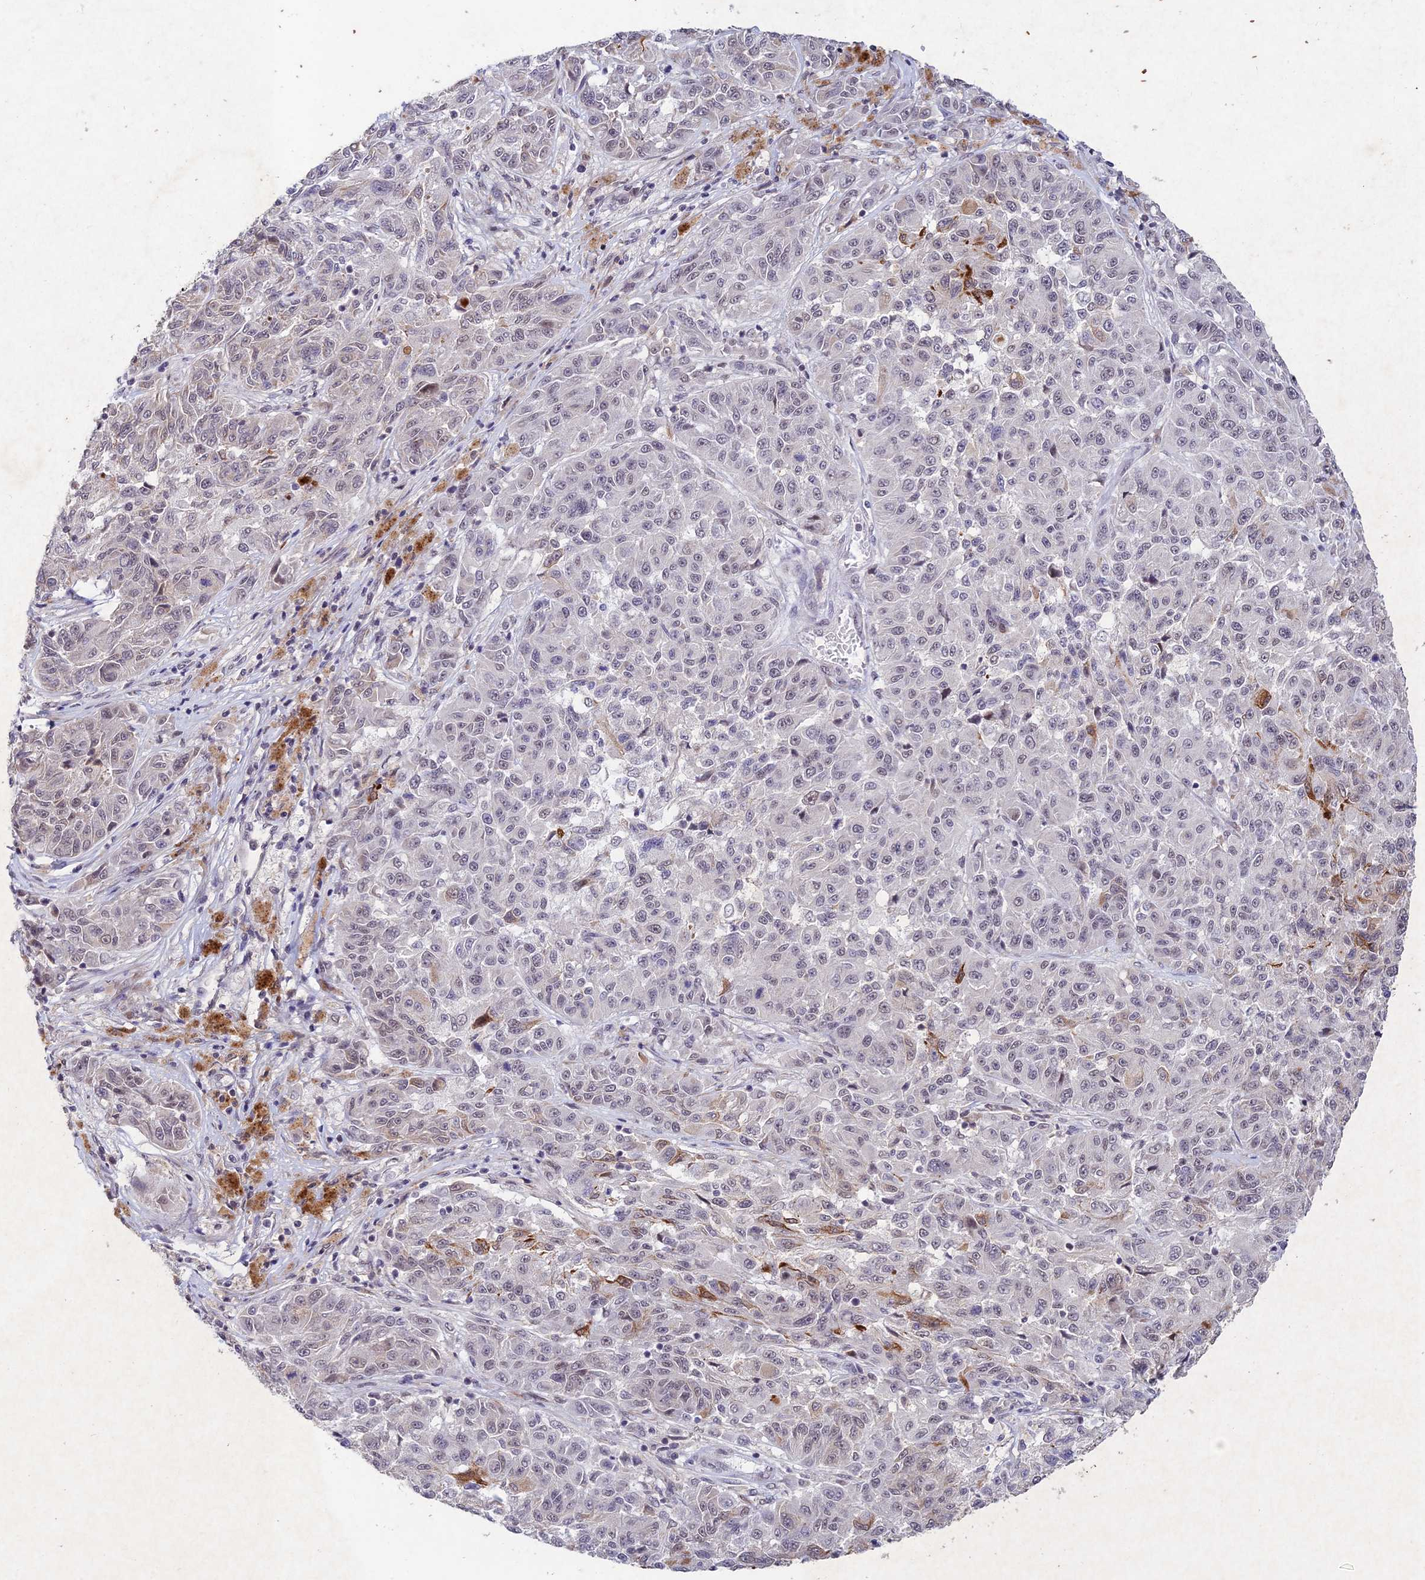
{"staining": {"intensity": "negative", "quantity": "none", "location": "none"}, "tissue": "melanoma", "cell_type": "Tumor cells", "image_type": "cancer", "snomed": [{"axis": "morphology", "description": "Malignant melanoma, NOS"}, {"axis": "topography", "description": "Skin"}], "caption": "Tumor cells show no significant positivity in malignant melanoma.", "gene": "RAVER1", "patient": {"sex": "male", "age": 53}}